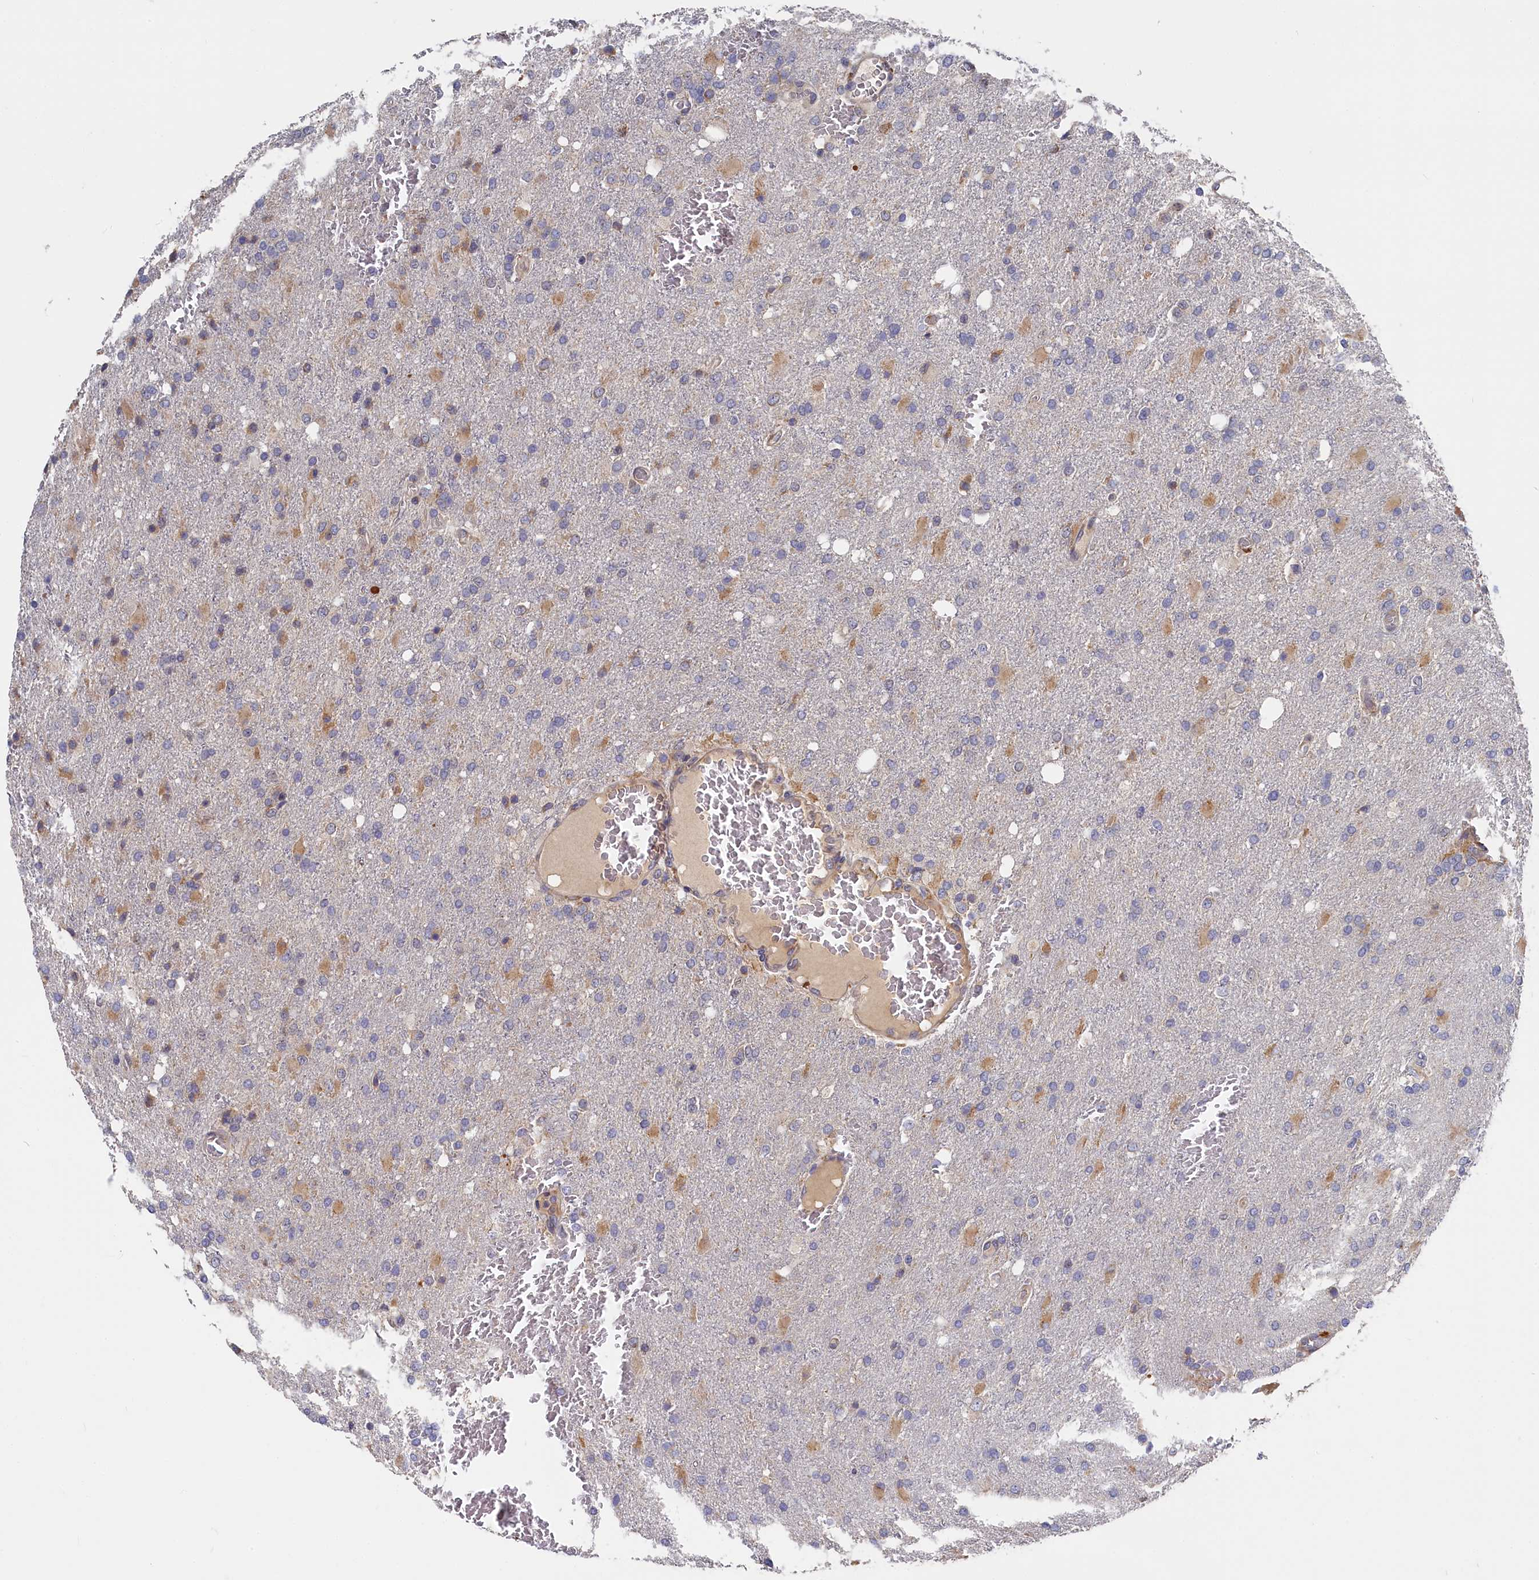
{"staining": {"intensity": "moderate", "quantity": "<25%", "location": "cytoplasmic/membranous"}, "tissue": "glioma", "cell_type": "Tumor cells", "image_type": "cancer", "snomed": [{"axis": "morphology", "description": "Glioma, malignant, High grade"}, {"axis": "topography", "description": "Brain"}], "caption": "DAB (3,3'-diaminobenzidine) immunohistochemical staining of human high-grade glioma (malignant) shows moderate cytoplasmic/membranous protein staining in approximately <25% of tumor cells. The staining is performed using DAB (3,3'-diaminobenzidine) brown chromogen to label protein expression. The nuclei are counter-stained blue using hematoxylin.", "gene": "CYB5D2", "patient": {"sex": "female", "age": 74}}